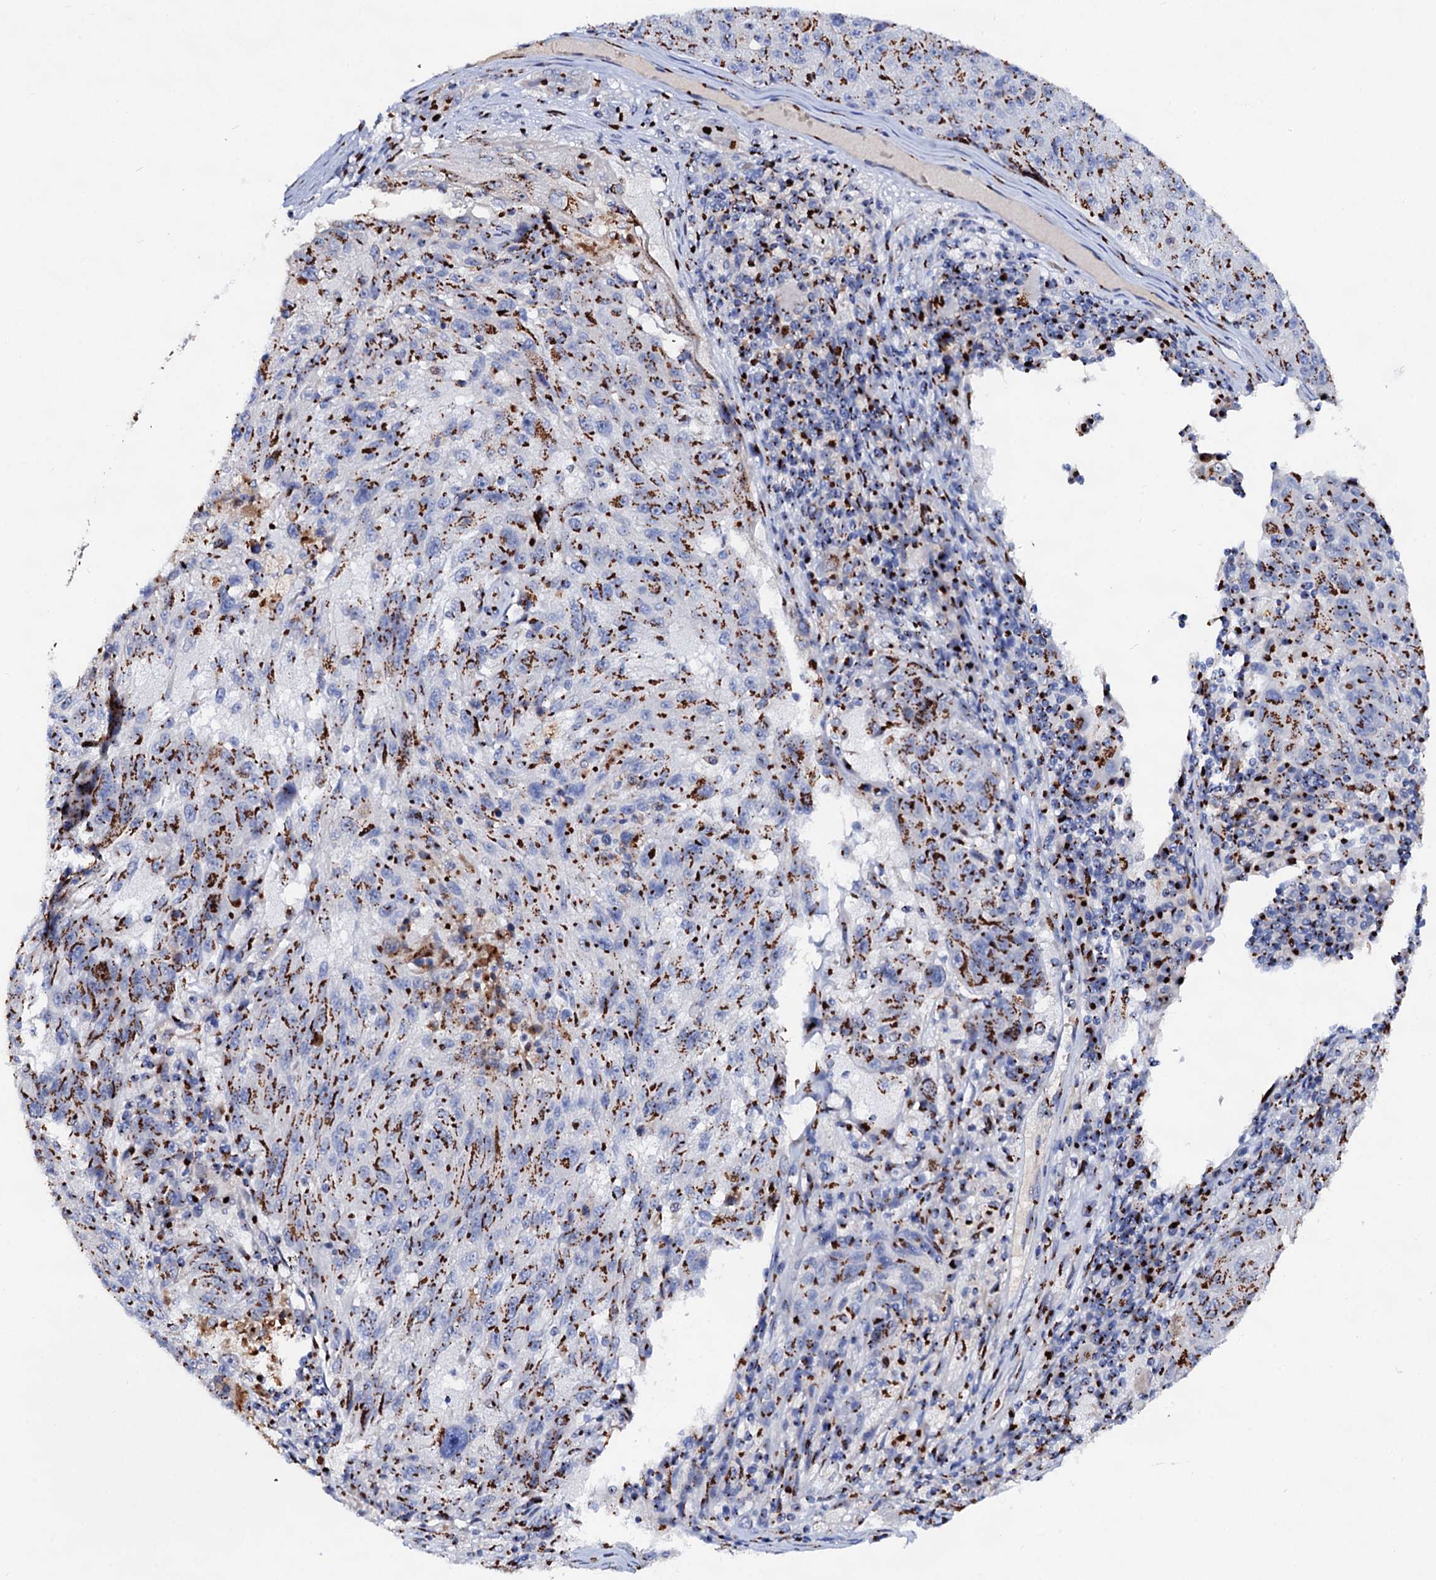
{"staining": {"intensity": "strong", "quantity": ">75%", "location": "cytoplasmic/membranous"}, "tissue": "melanoma", "cell_type": "Tumor cells", "image_type": "cancer", "snomed": [{"axis": "morphology", "description": "Malignant melanoma, NOS"}, {"axis": "topography", "description": "Skin"}], "caption": "Malignant melanoma stained with immunohistochemistry reveals strong cytoplasmic/membranous staining in approximately >75% of tumor cells.", "gene": "TM9SF3", "patient": {"sex": "male", "age": 53}}